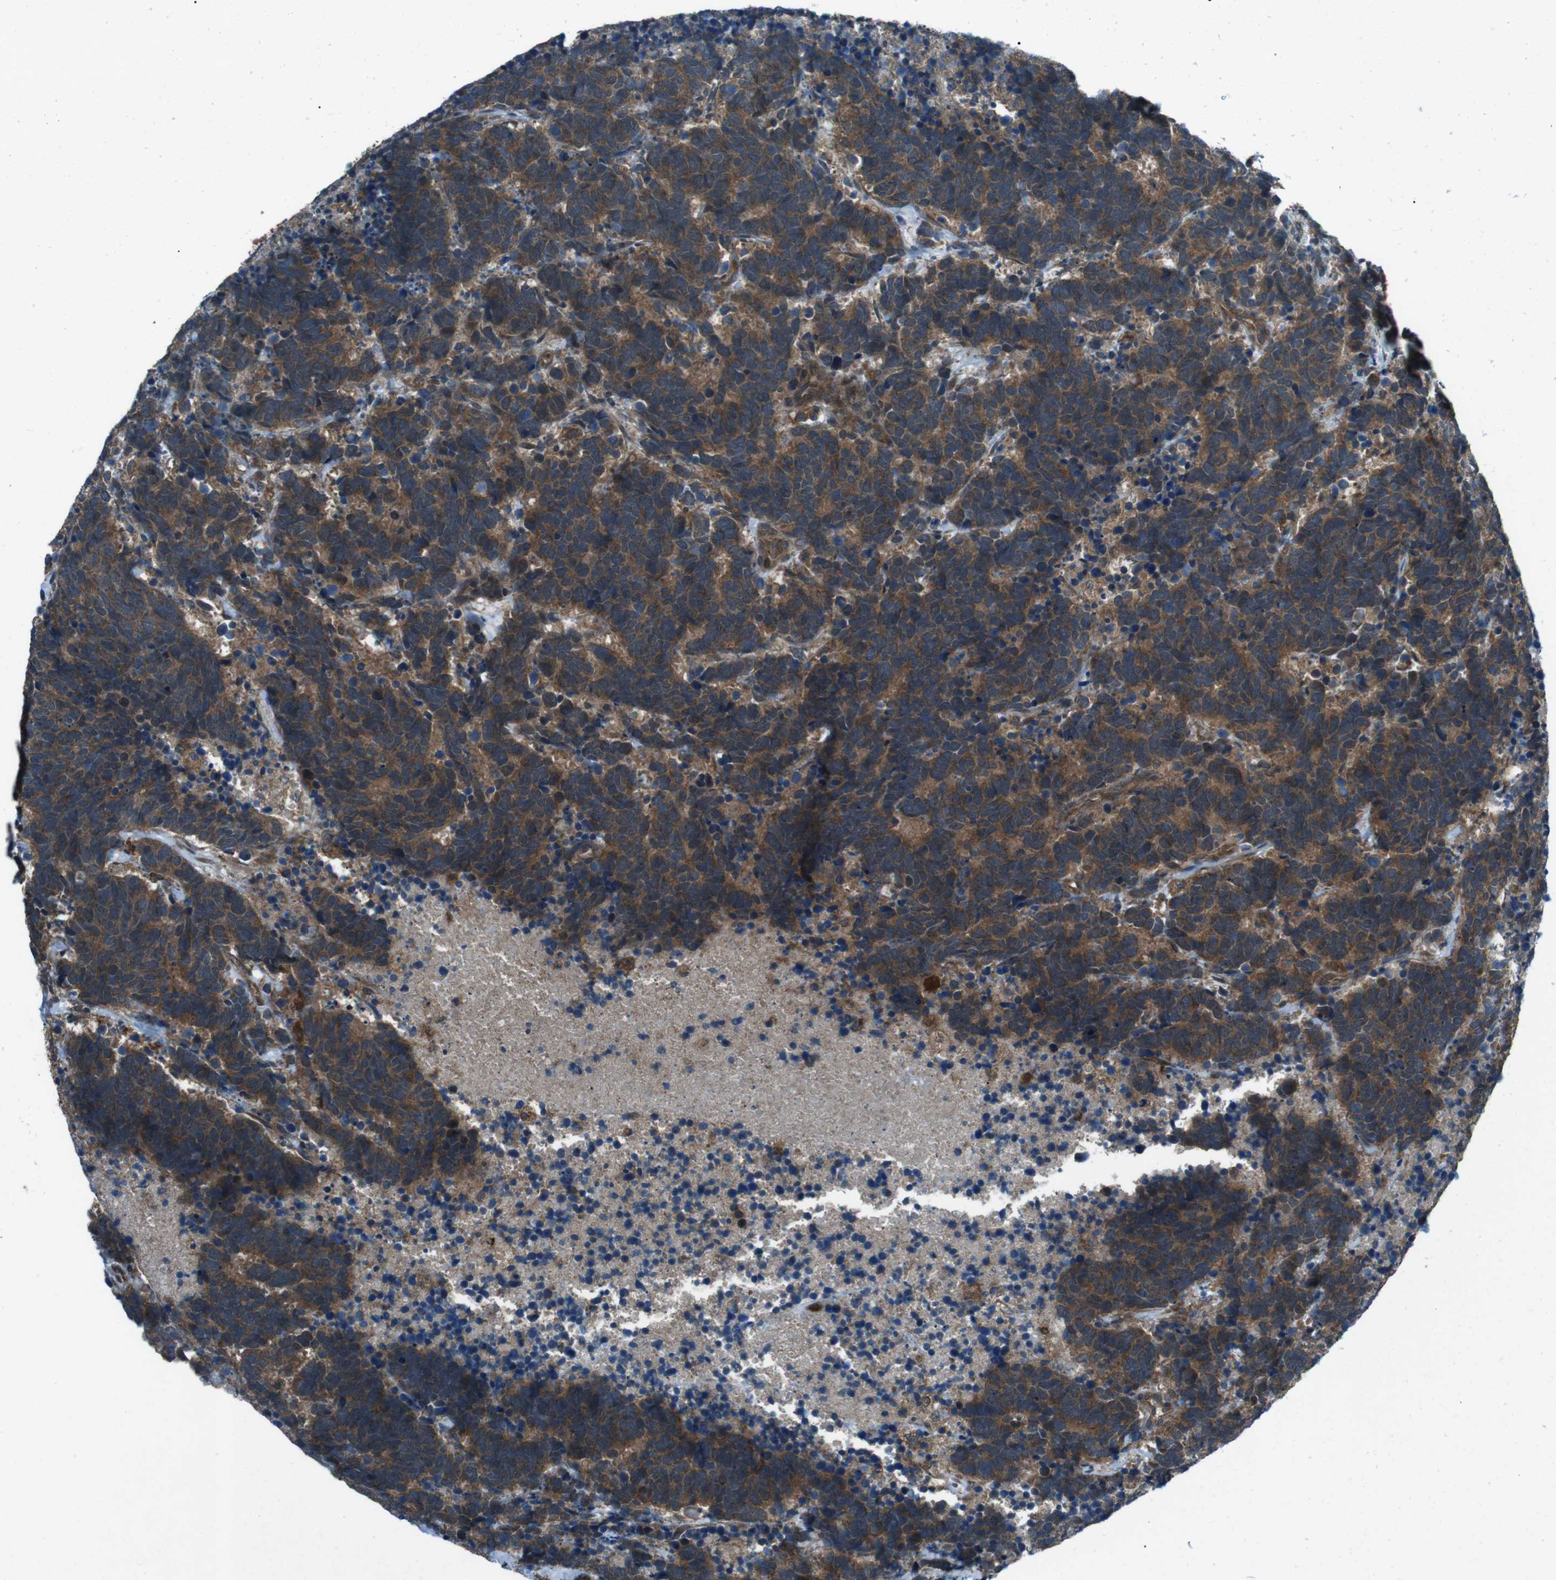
{"staining": {"intensity": "strong", "quantity": ">75%", "location": "cytoplasmic/membranous"}, "tissue": "carcinoid", "cell_type": "Tumor cells", "image_type": "cancer", "snomed": [{"axis": "morphology", "description": "Carcinoma, NOS"}, {"axis": "morphology", "description": "Carcinoid, malignant, NOS"}, {"axis": "topography", "description": "Urinary bladder"}], "caption": "Brown immunohistochemical staining in carcinoma demonstrates strong cytoplasmic/membranous staining in about >75% of tumor cells.", "gene": "SLC27A4", "patient": {"sex": "male", "age": 57}}